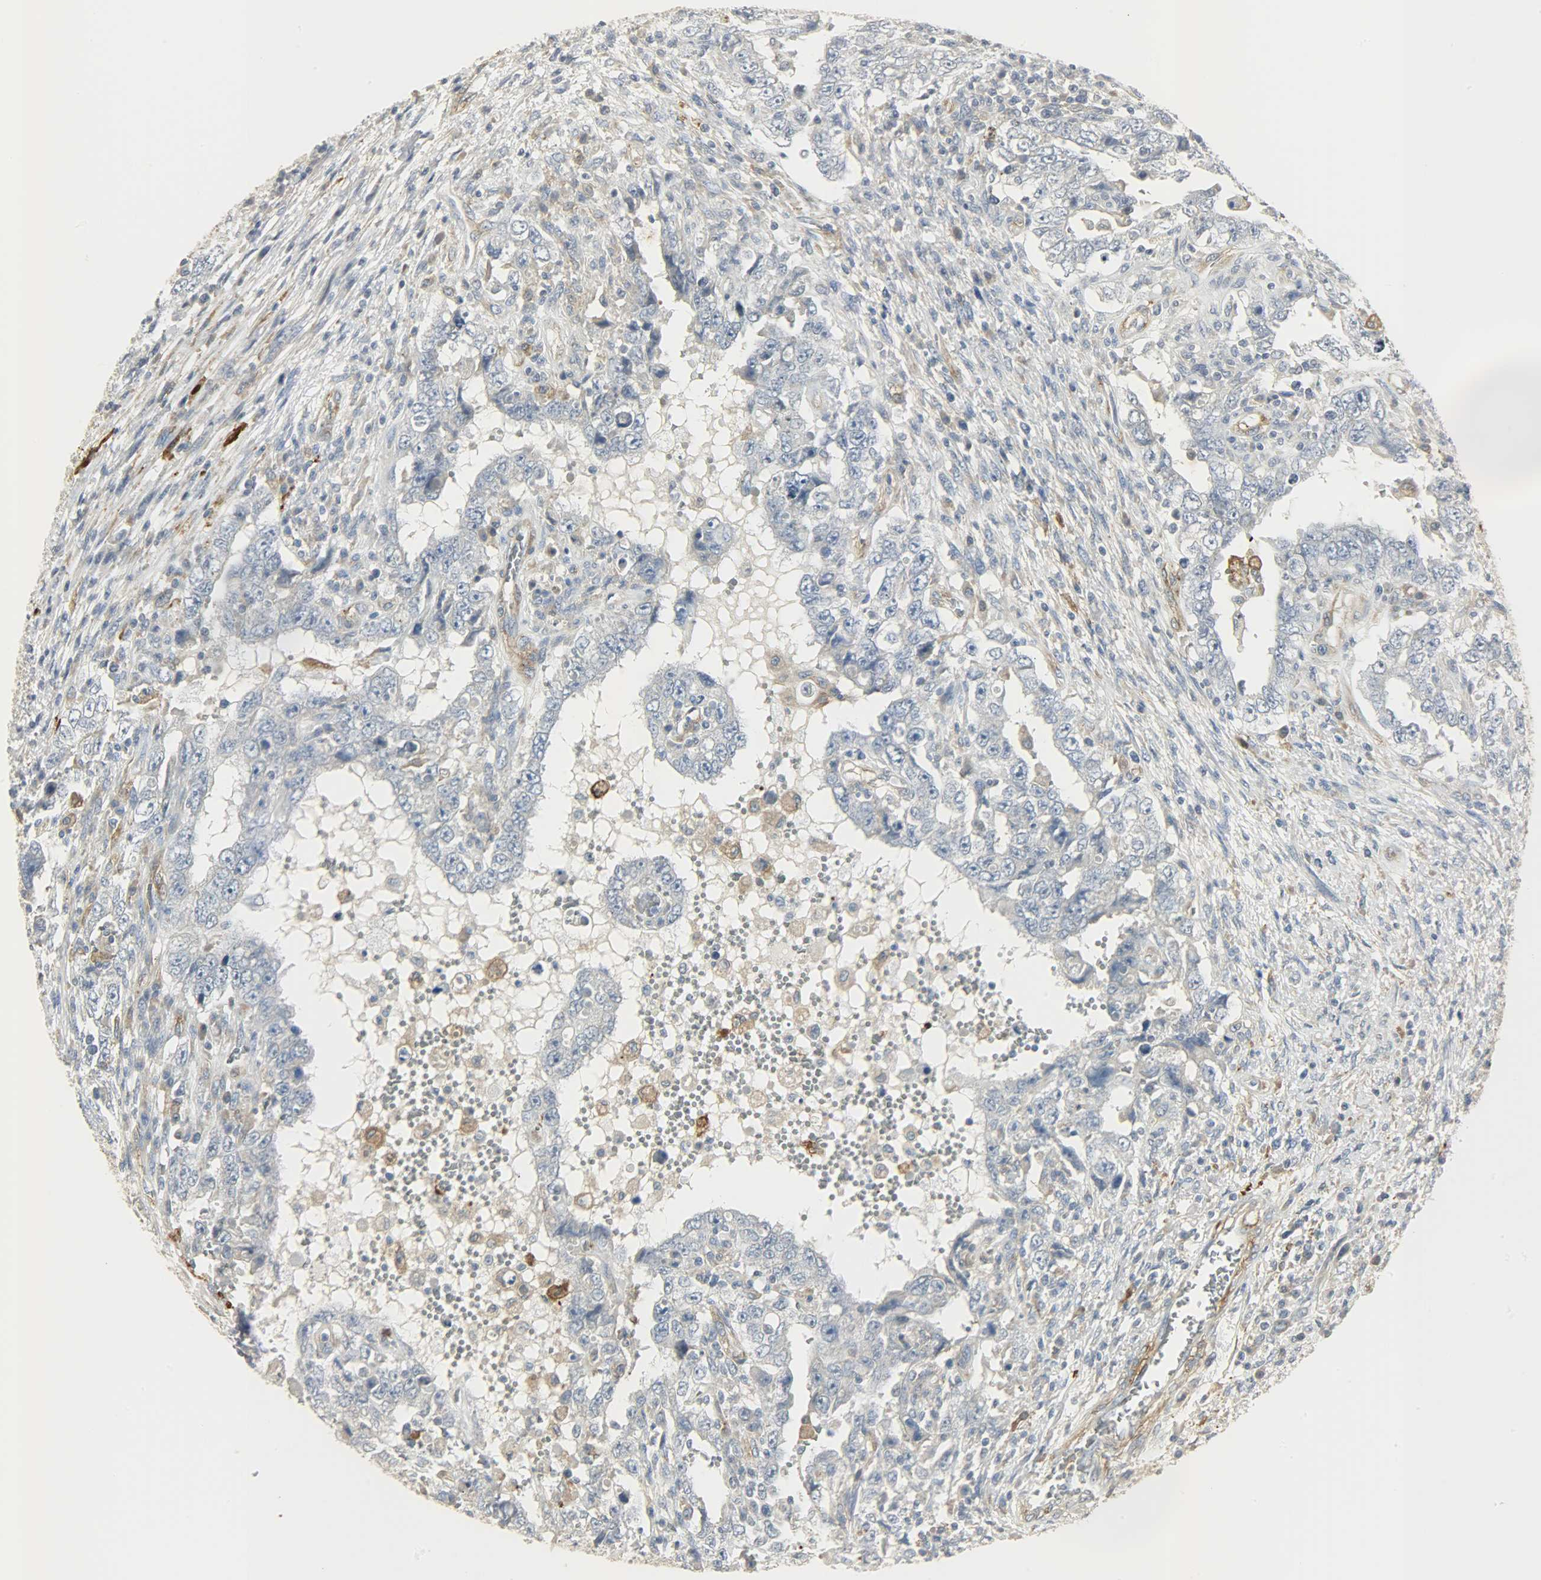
{"staining": {"intensity": "negative", "quantity": "none", "location": "none"}, "tissue": "testis cancer", "cell_type": "Tumor cells", "image_type": "cancer", "snomed": [{"axis": "morphology", "description": "Carcinoma, Embryonal, NOS"}, {"axis": "topography", "description": "Testis"}], "caption": "This is a image of IHC staining of testis embryonal carcinoma, which shows no staining in tumor cells.", "gene": "ENPEP", "patient": {"sex": "male", "age": 26}}